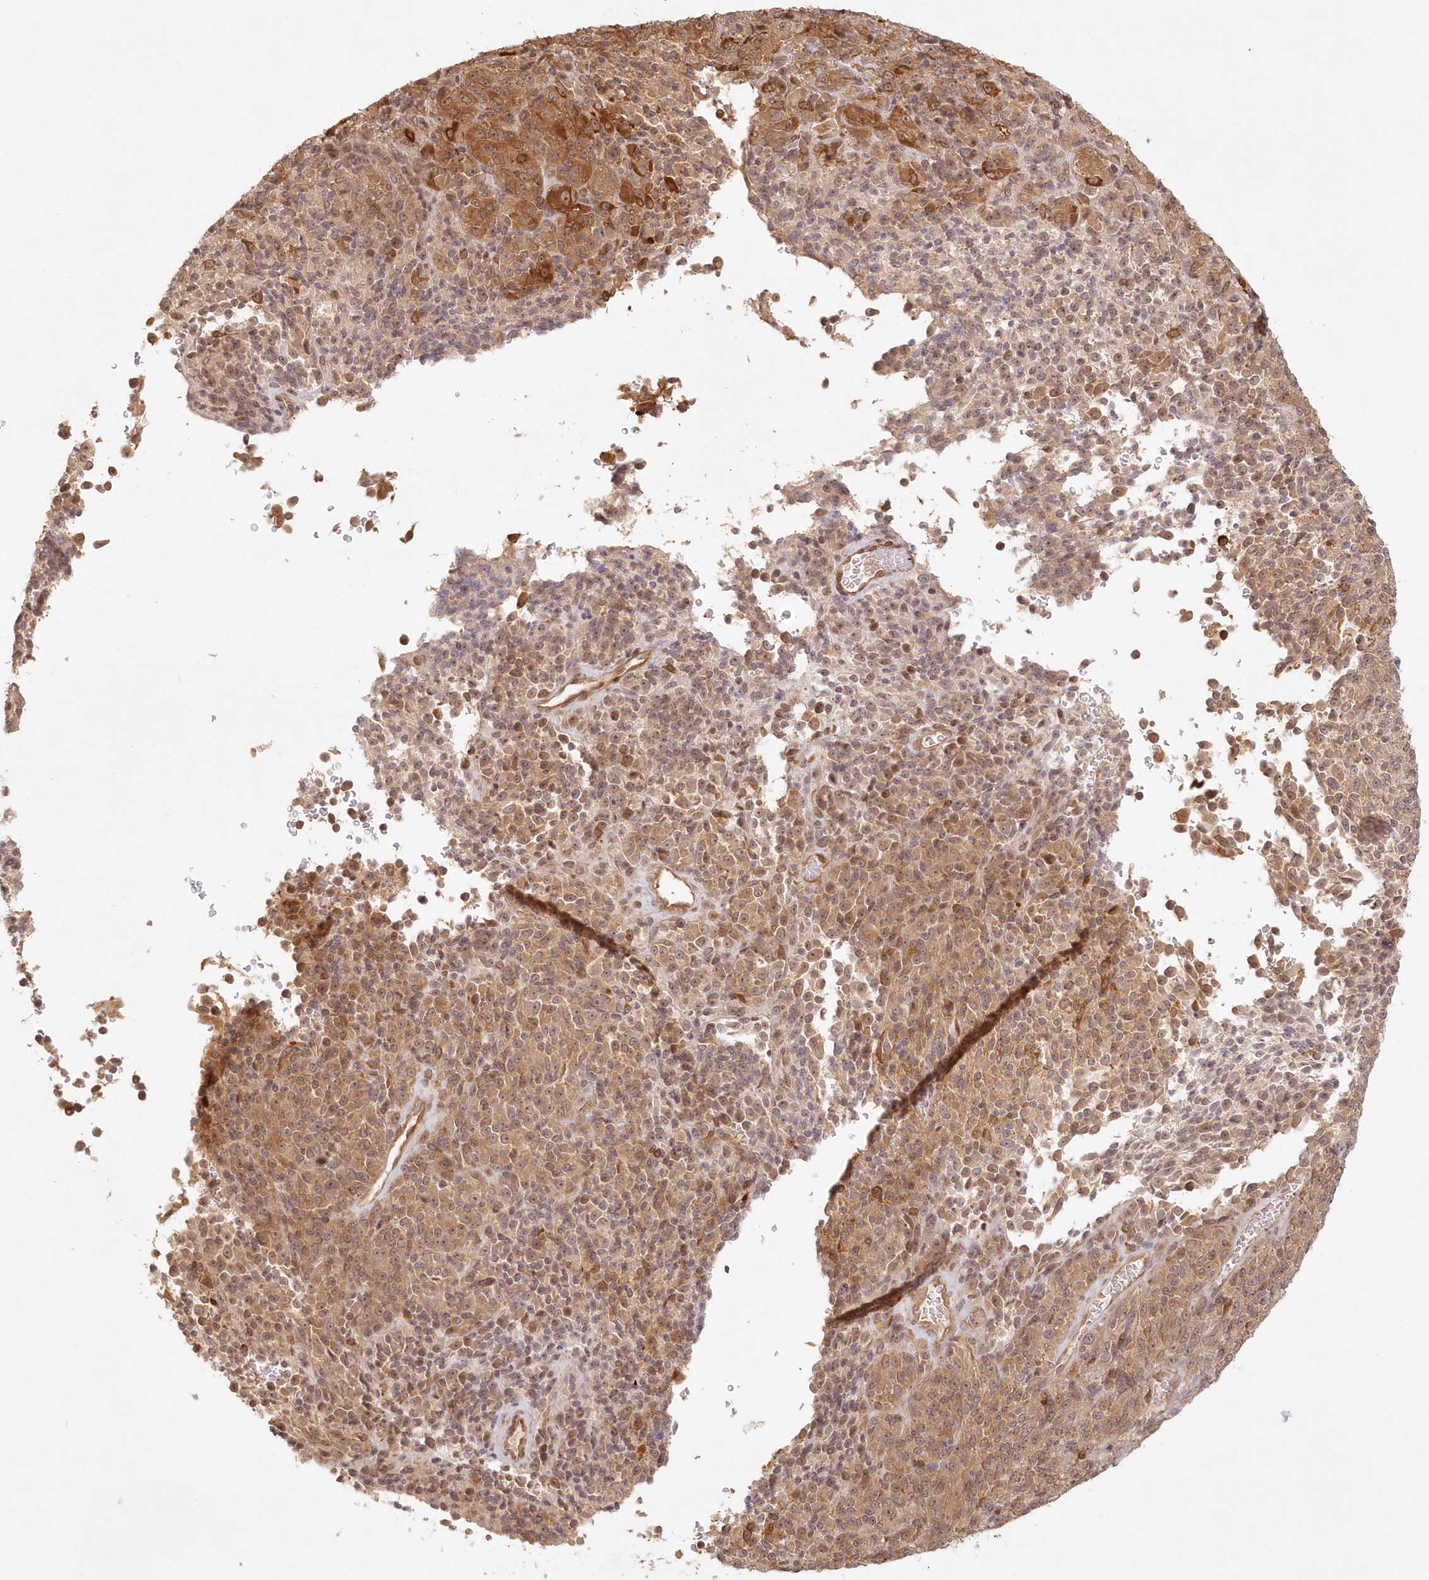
{"staining": {"intensity": "moderate", "quantity": ">75%", "location": "cytoplasmic/membranous"}, "tissue": "melanoma", "cell_type": "Tumor cells", "image_type": "cancer", "snomed": [{"axis": "morphology", "description": "Malignant melanoma, Metastatic site"}, {"axis": "topography", "description": "Brain"}], "caption": "A histopathology image of human melanoma stained for a protein demonstrates moderate cytoplasmic/membranous brown staining in tumor cells.", "gene": "KIAA0232", "patient": {"sex": "female", "age": 56}}